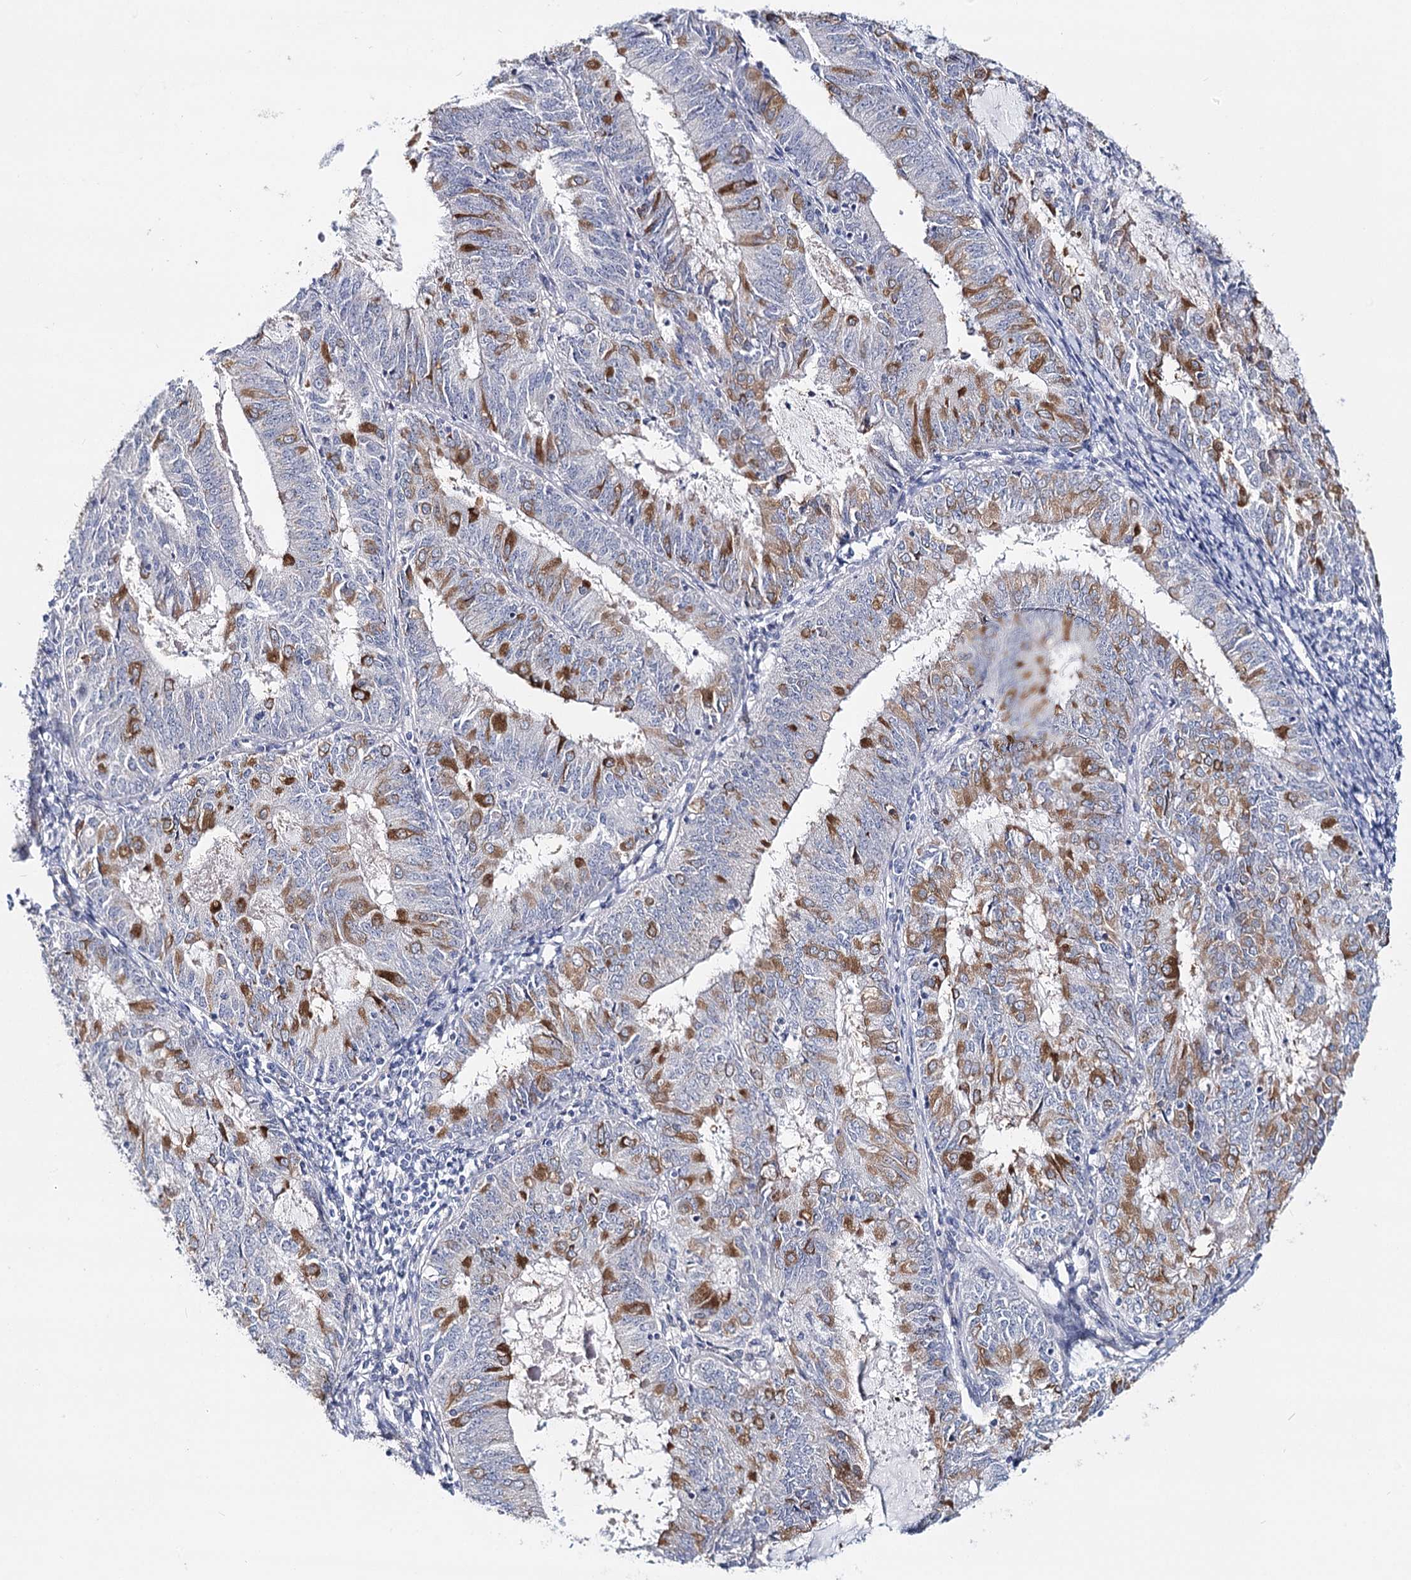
{"staining": {"intensity": "moderate", "quantity": "25%-75%", "location": "cytoplasmic/membranous"}, "tissue": "endometrial cancer", "cell_type": "Tumor cells", "image_type": "cancer", "snomed": [{"axis": "morphology", "description": "Adenocarcinoma, NOS"}, {"axis": "topography", "description": "Endometrium"}], "caption": "Immunohistochemistry (IHC) histopathology image of endometrial cancer stained for a protein (brown), which reveals medium levels of moderate cytoplasmic/membranous expression in approximately 25%-75% of tumor cells.", "gene": "TEX12", "patient": {"sex": "female", "age": 57}}